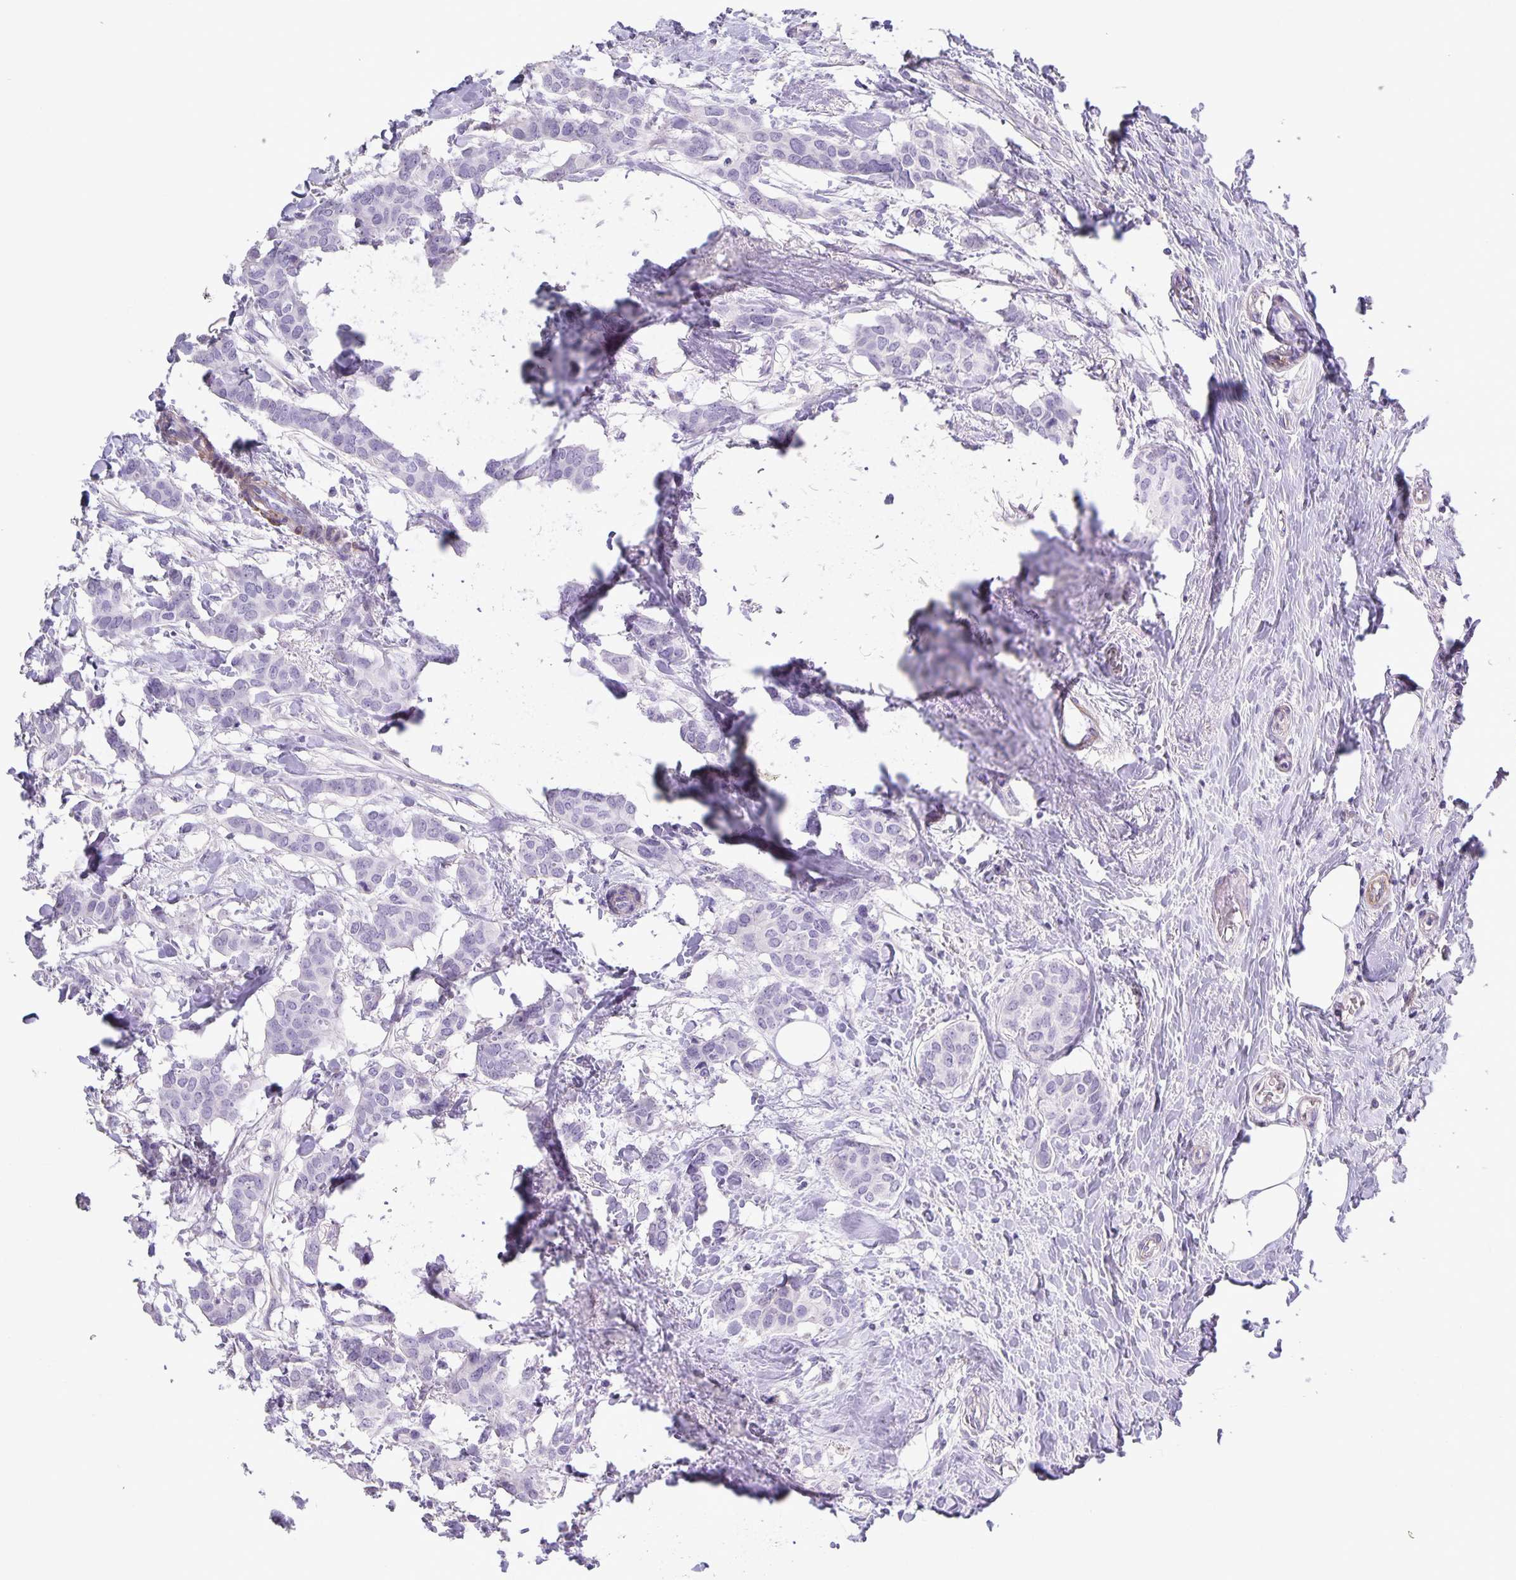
{"staining": {"intensity": "negative", "quantity": "none", "location": "none"}, "tissue": "breast cancer", "cell_type": "Tumor cells", "image_type": "cancer", "snomed": [{"axis": "morphology", "description": "Duct carcinoma"}, {"axis": "topography", "description": "Breast"}], "caption": "DAB (3,3'-diaminobenzidine) immunohistochemical staining of intraductal carcinoma (breast) reveals no significant positivity in tumor cells.", "gene": "UBQLN3", "patient": {"sex": "female", "age": 62}}